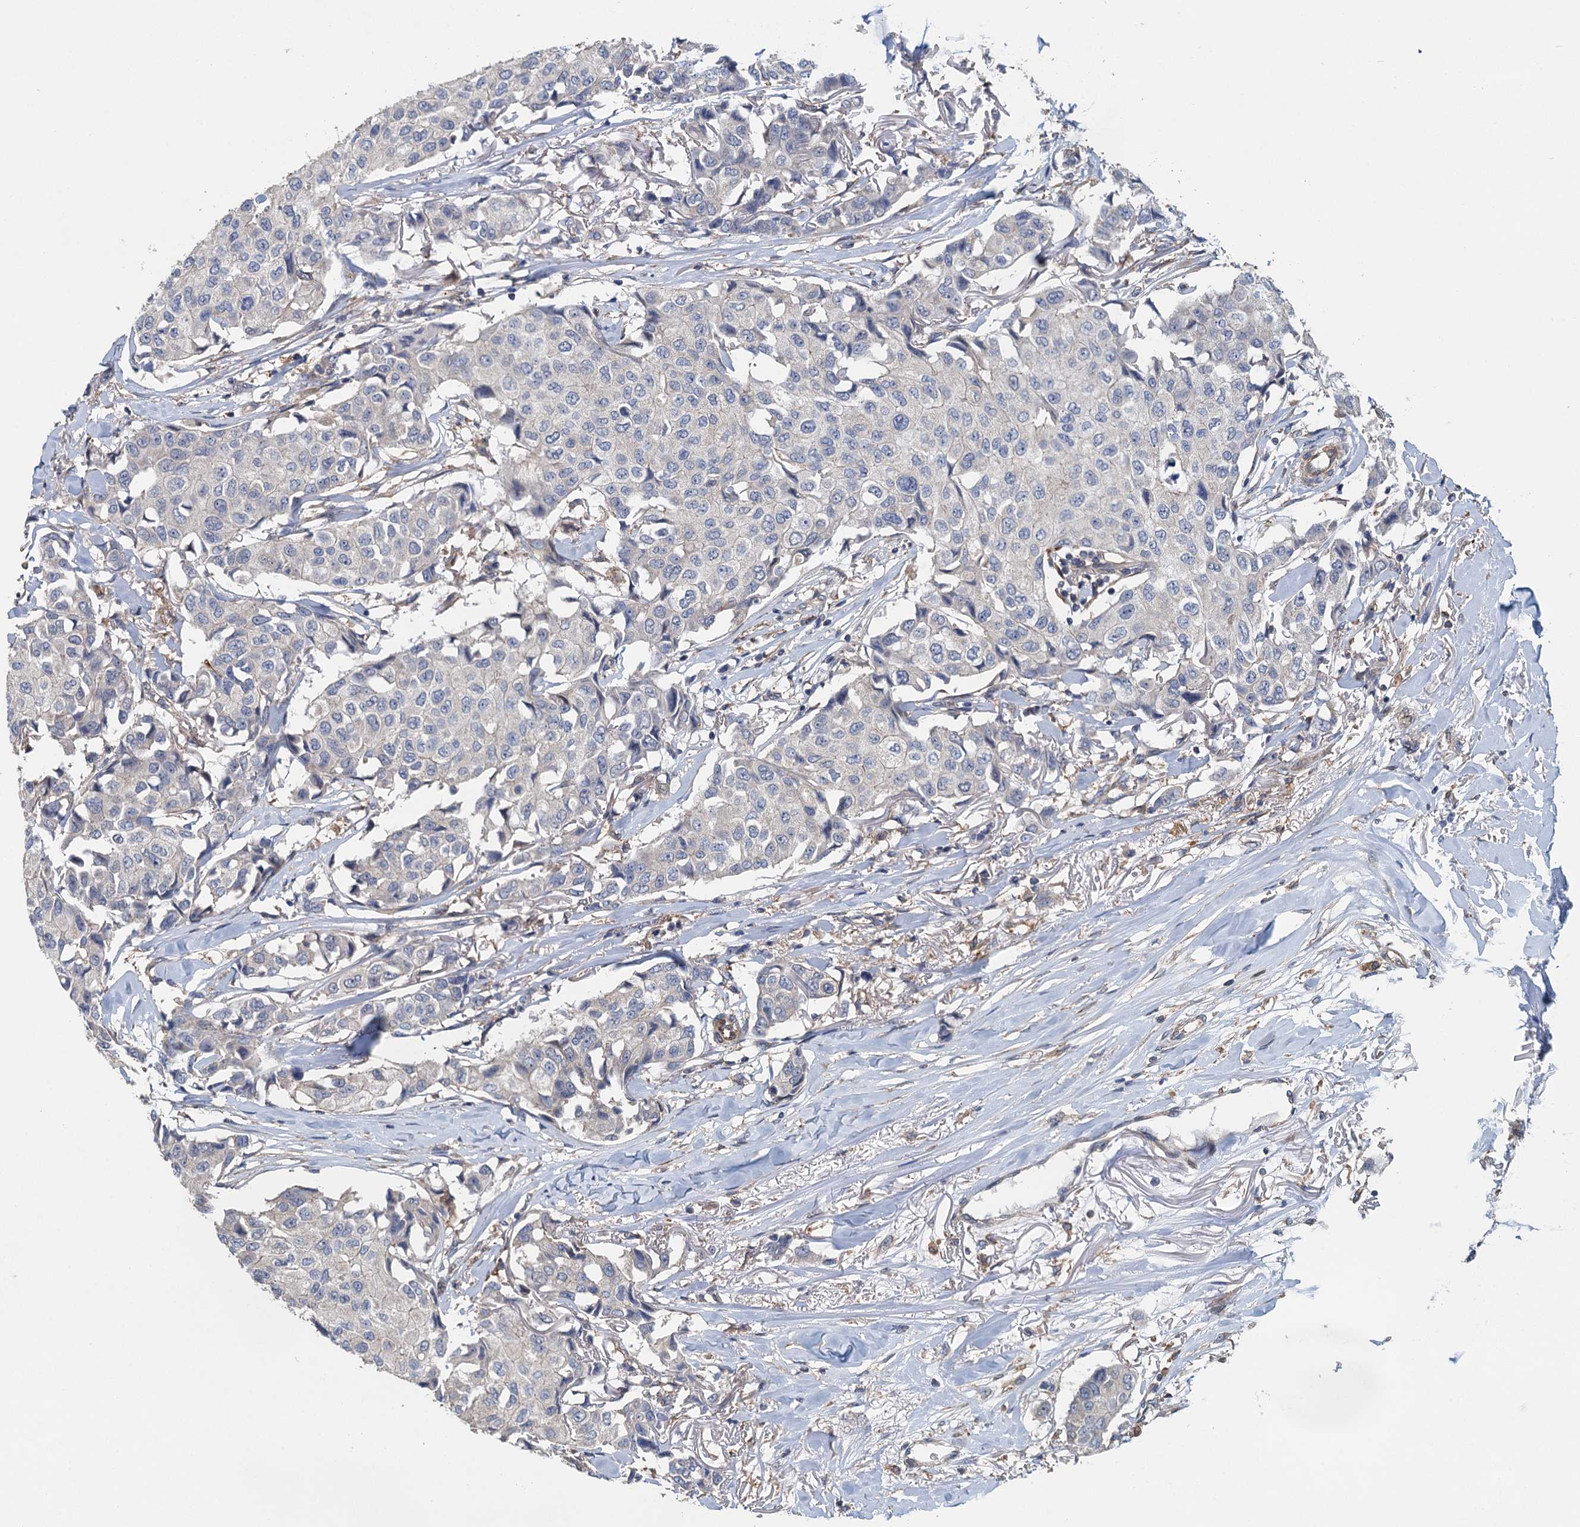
{"staining": {"intensity": "negative", "quantity": "none", "location": "none"}, "tissue": "breast cancer", "cell_type": "Tumor cells", "image_type": "cancer", "snomed": [{"axis": "morphology", "description": "Duct carcinoma"}, {"axis": "topography", "description": "Breast"}], "caption": "This micrograph is of breast cancer stained with IHC to label a protein in brown with the nuclei are counter-stained blue. There is no expression in tumor cells. (Brightfield microscopy of DAB (3,3'-diaminobenzidine) IHC at high magnification).", "gene": "RSAD2", "patient": {"sex": "female", "age": 80}}